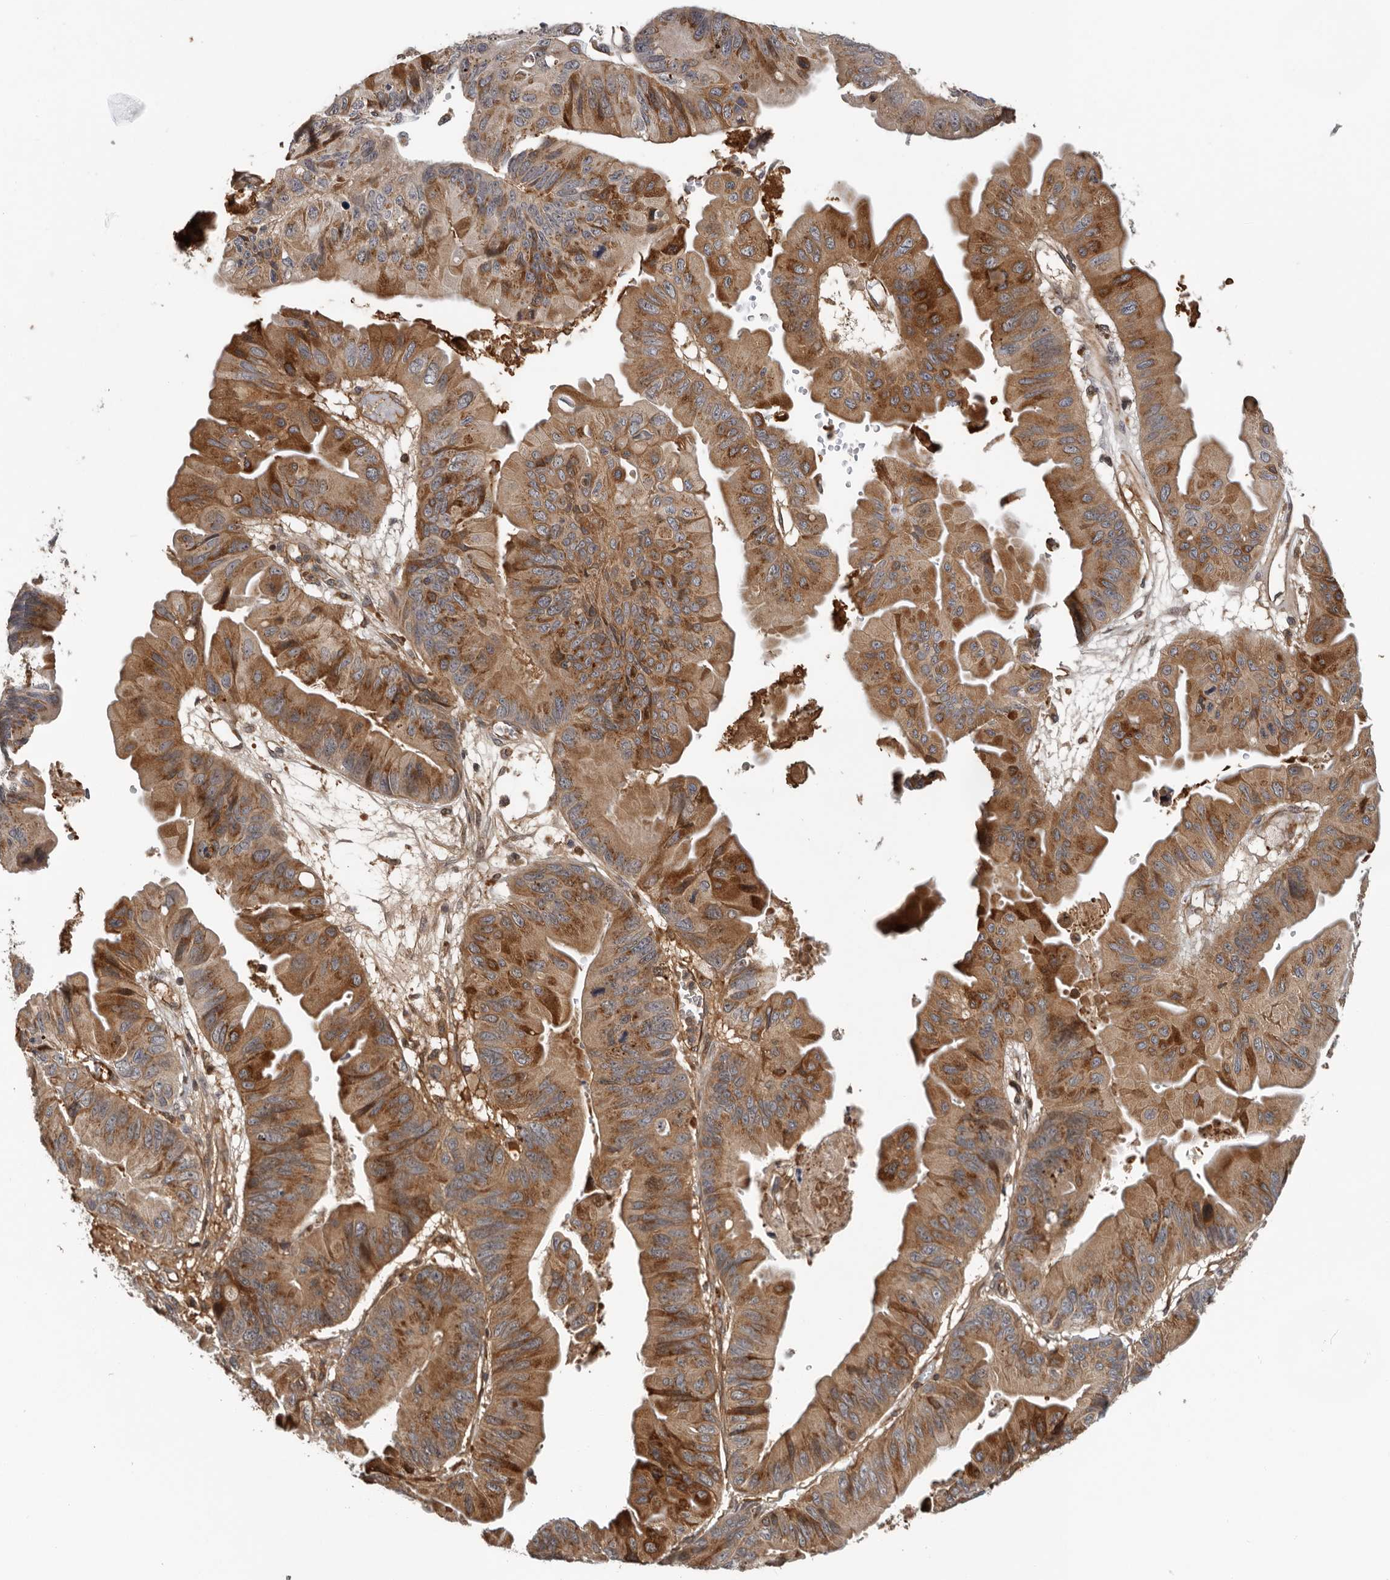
{"staining": {"intensity": "strong", "quantity": ">75%", "location": "cytoplasmic/membranous"}, "tissue": "ovarian cancer", "cell_type": "Tumor cells", "image_type": "cancer", "snomed": [{"axis": "morphology", "description": "Cystadenocarcinoma, mucinous, NOS"}, {"axis": "topography", "description": "Ovary"}], "caption": "Ovarian mucinous cystadenocarcinoma tissue reveals strong cytoplasmic/membranous positivity in about >75% of tumor cells, visualized by immunohistochemistry. The protein of interest is shown in brown color, while the nuclei are stained blue.", "gene": "RNF157", "patient": {"sex": "female", "age": 61}}